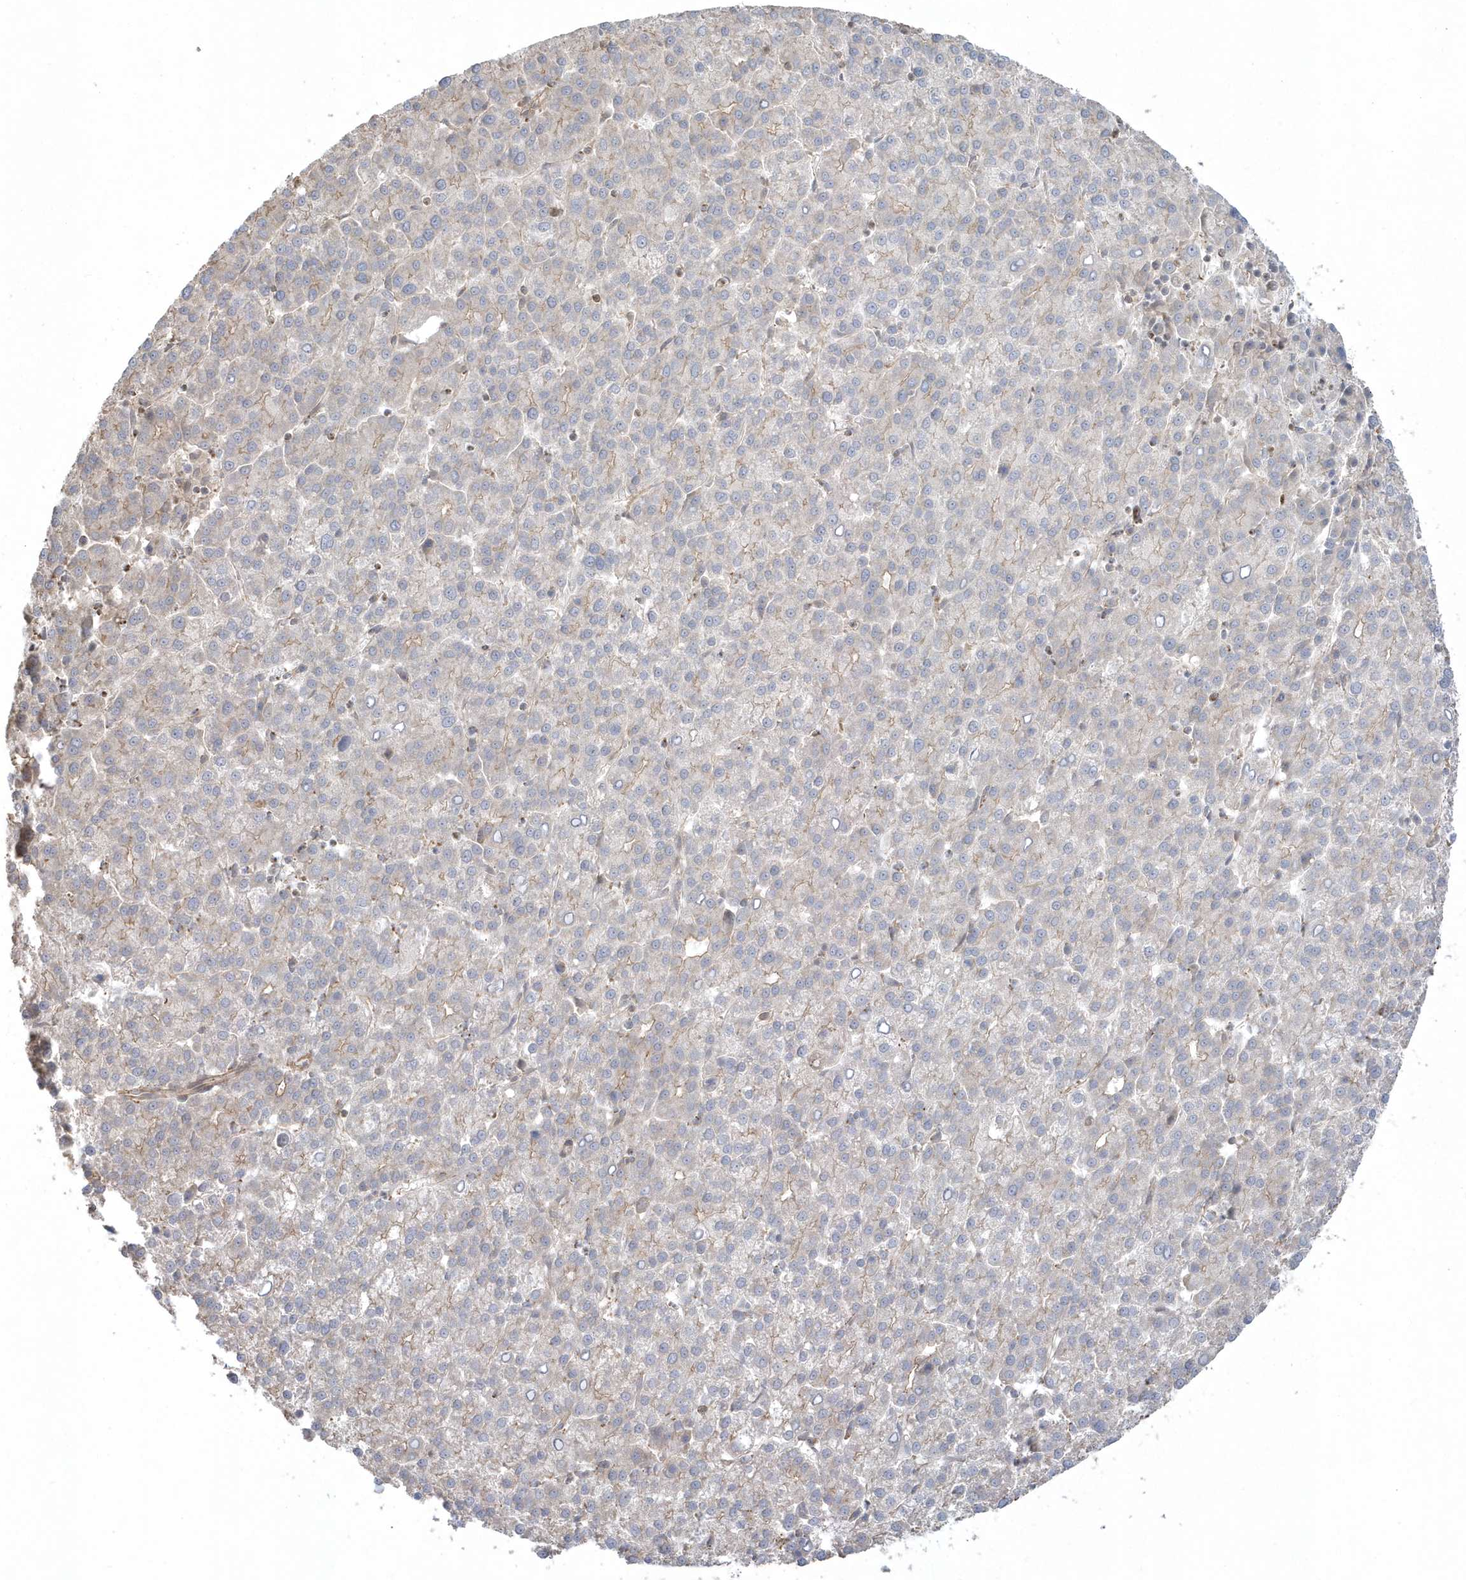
{"staining": {"intensity": "weak", "quantity": "<25%", "location": "cytoplasmic/membranous"}, "tissue": "liver cancer", "cell_type": "Tumor cells", "image_type": "cancer", "snomed": [{"axis": "morphology", "description": "Carcinoma, Hepatocellular, NOS"}, {"axis": "topography", "description": "Liver"}], "caption": "This is an immunohistochemistry (IHC) histopathology image of human liver cancer. There is no positivity in tumor cells.", "gene": "ARMC8", "patient": {"sex": "female", "age": 58}}